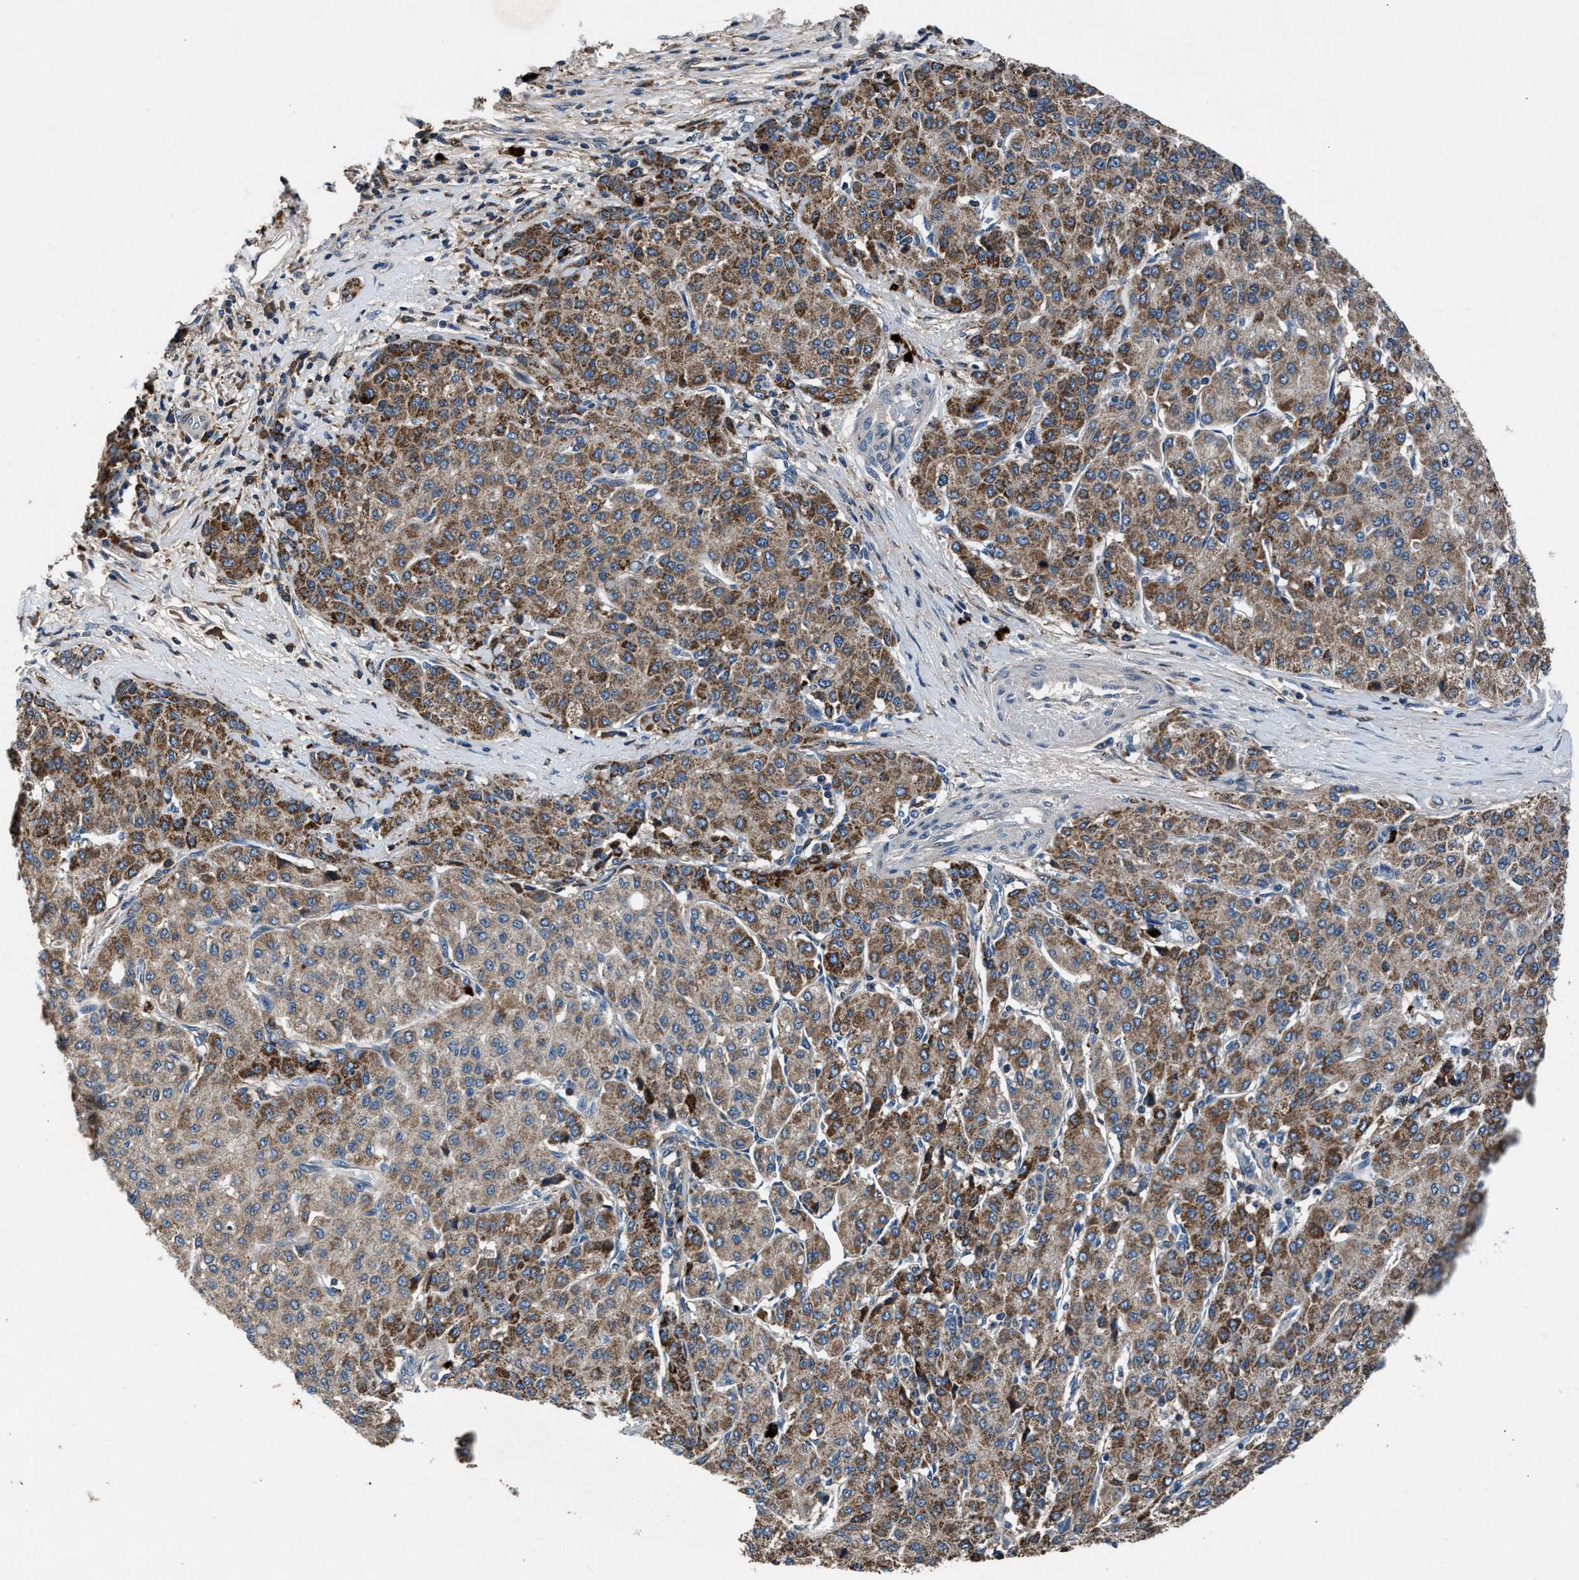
{"staining": {"intensity": "moderate", "quantity": ">75%", "location": "cytoplasmic/membranous"}, "tissue": "liver cancer", "cell_type": "Tumor cells", "image_type": "cancer", "snomed": [{"axis": "morphology", "description": "Carcinoma, Hepatocellular, NOS"}, {"axis": "topography", "description": "Liver"}], "caption": "A brown stain labels moderate cytoplasmic/membranous expression of a protein in liver cancer tumor cells.", "gene": "FAM221A", "patient": {"sex": "male", "age": 65}}